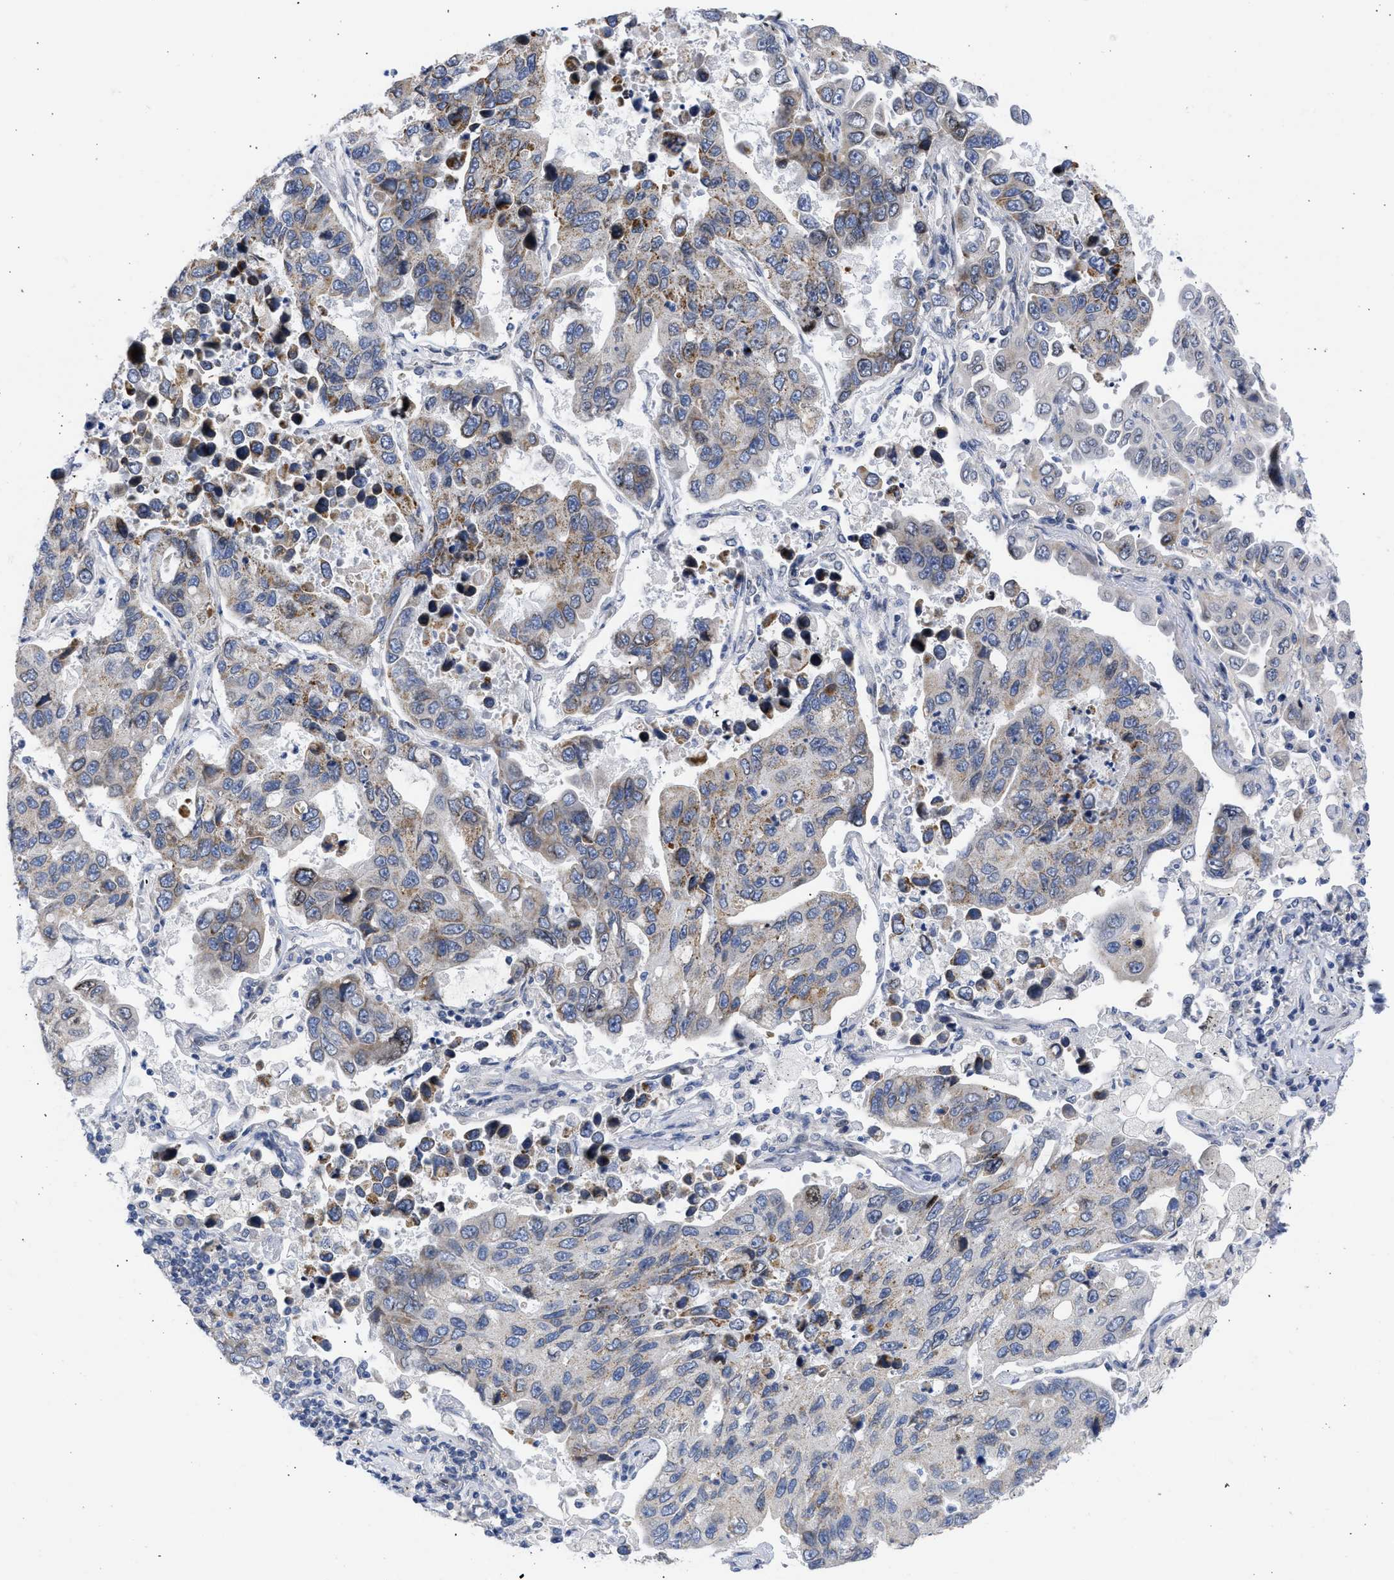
{"staining": {"intensity": "moderate", "quantity": "<25%", "location": "cytoplasmic/membranous"}, "tissue": "lung cancer", "cell_type": "Tumor cells", "image_type": "cancer", "snomed": [{"axis": "morphology", "description": "Adenocarcinoma, NOS"}, {"axis": "topography", "description": "Lung"}], "caption": "Human adenocarcinoma (lung) stained with a protein marker reveals moderate staining in tumor cells.", "gene": "NUP35", "patient": {"sex": "male", "age": 64}}